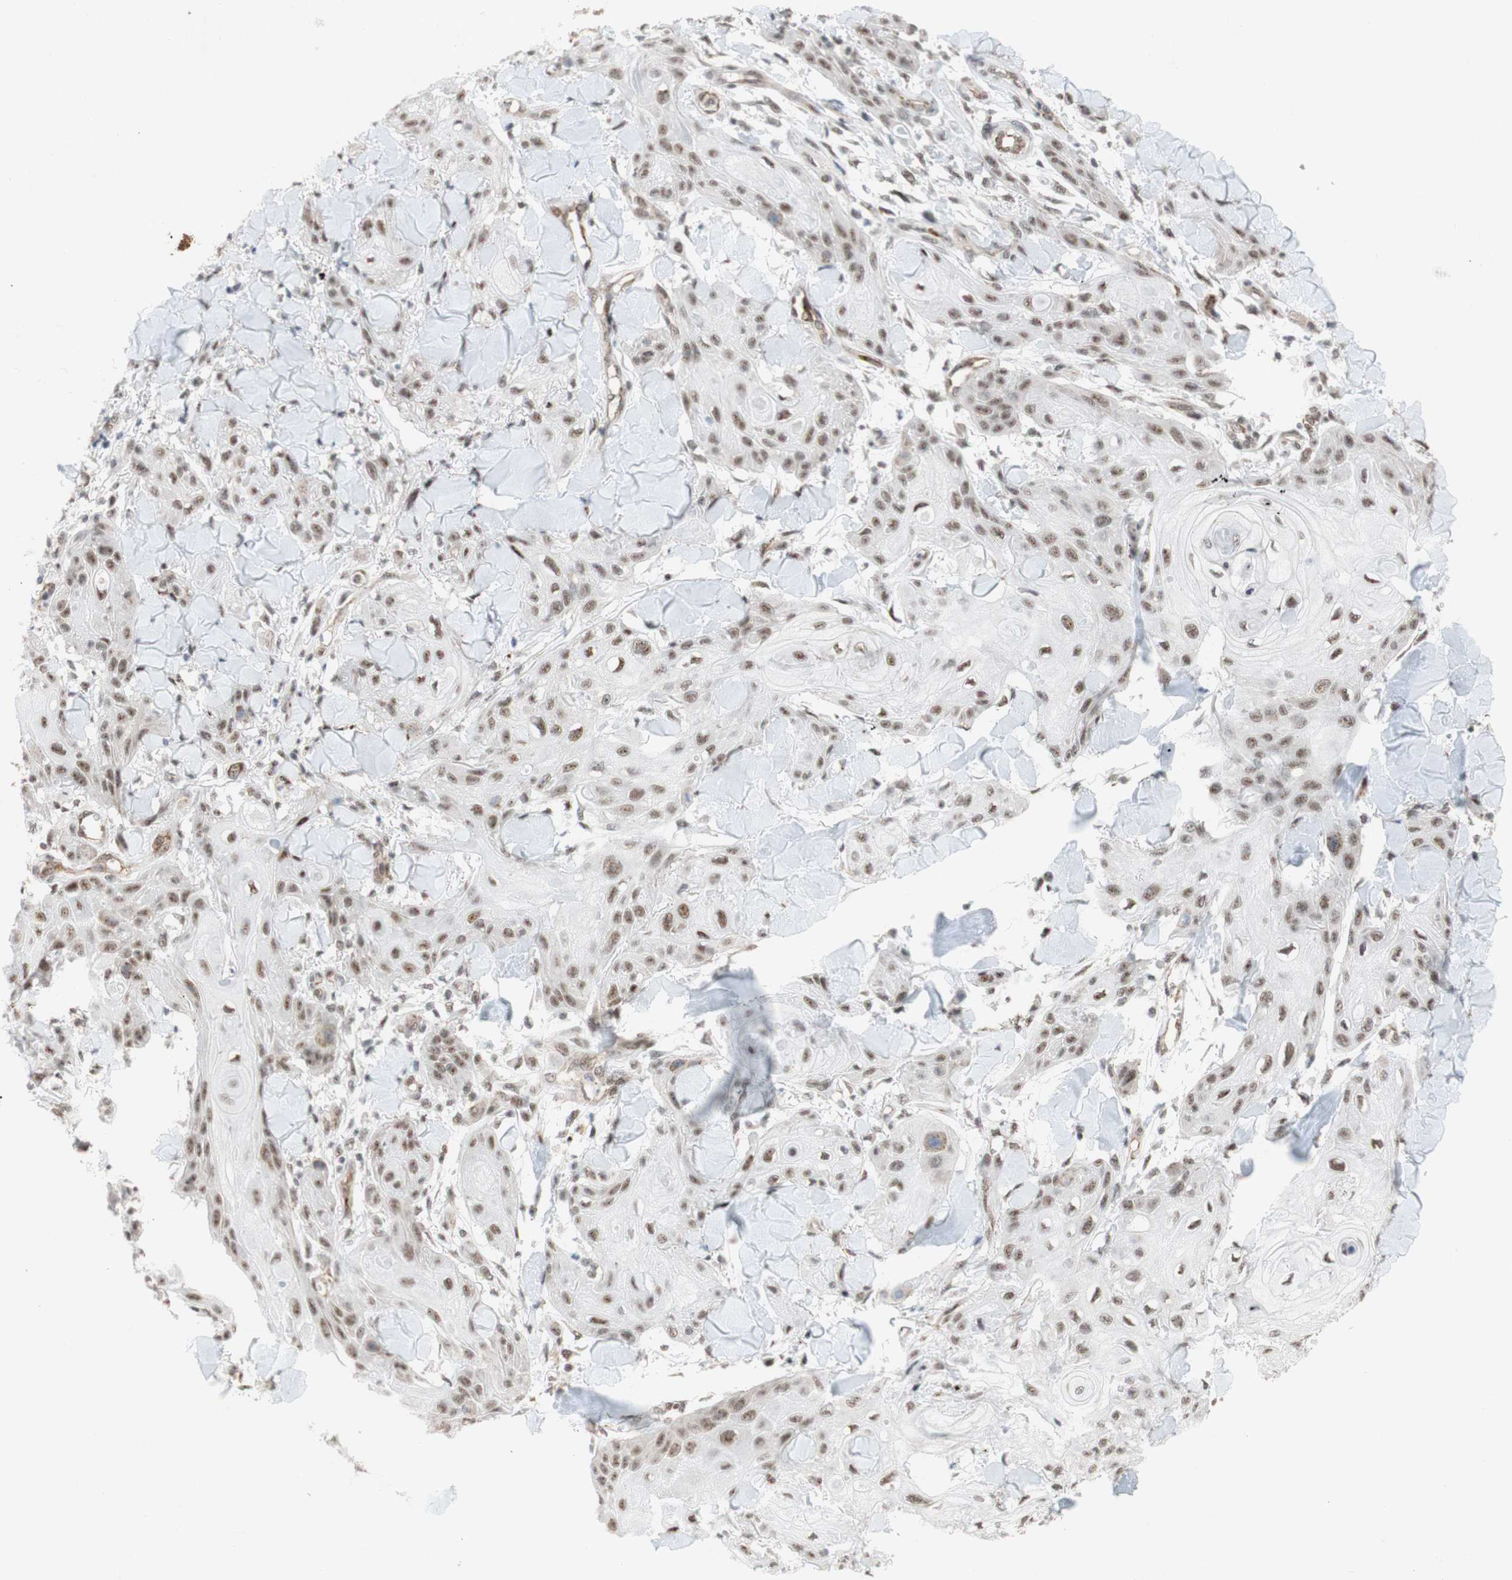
{"staining": {"intensity": "weak", "quantity": ">75%", "location": "nuclear"}, "tissue": "skin cancer", "cell_type": "Tumor cells", "image_type": "cancer", "snomed": [{"axis": "morphology", "description": "Squamous cell carcinoma, NOS"}, {"axis": "topography", "description": "Skin"}], "caption": "Human squamous cell carcinoma (skin) stained with a protein marker shows weak staining in tumor cells.", "gene": "SAP18", "patient": {"sex": "male", "age": 74}}